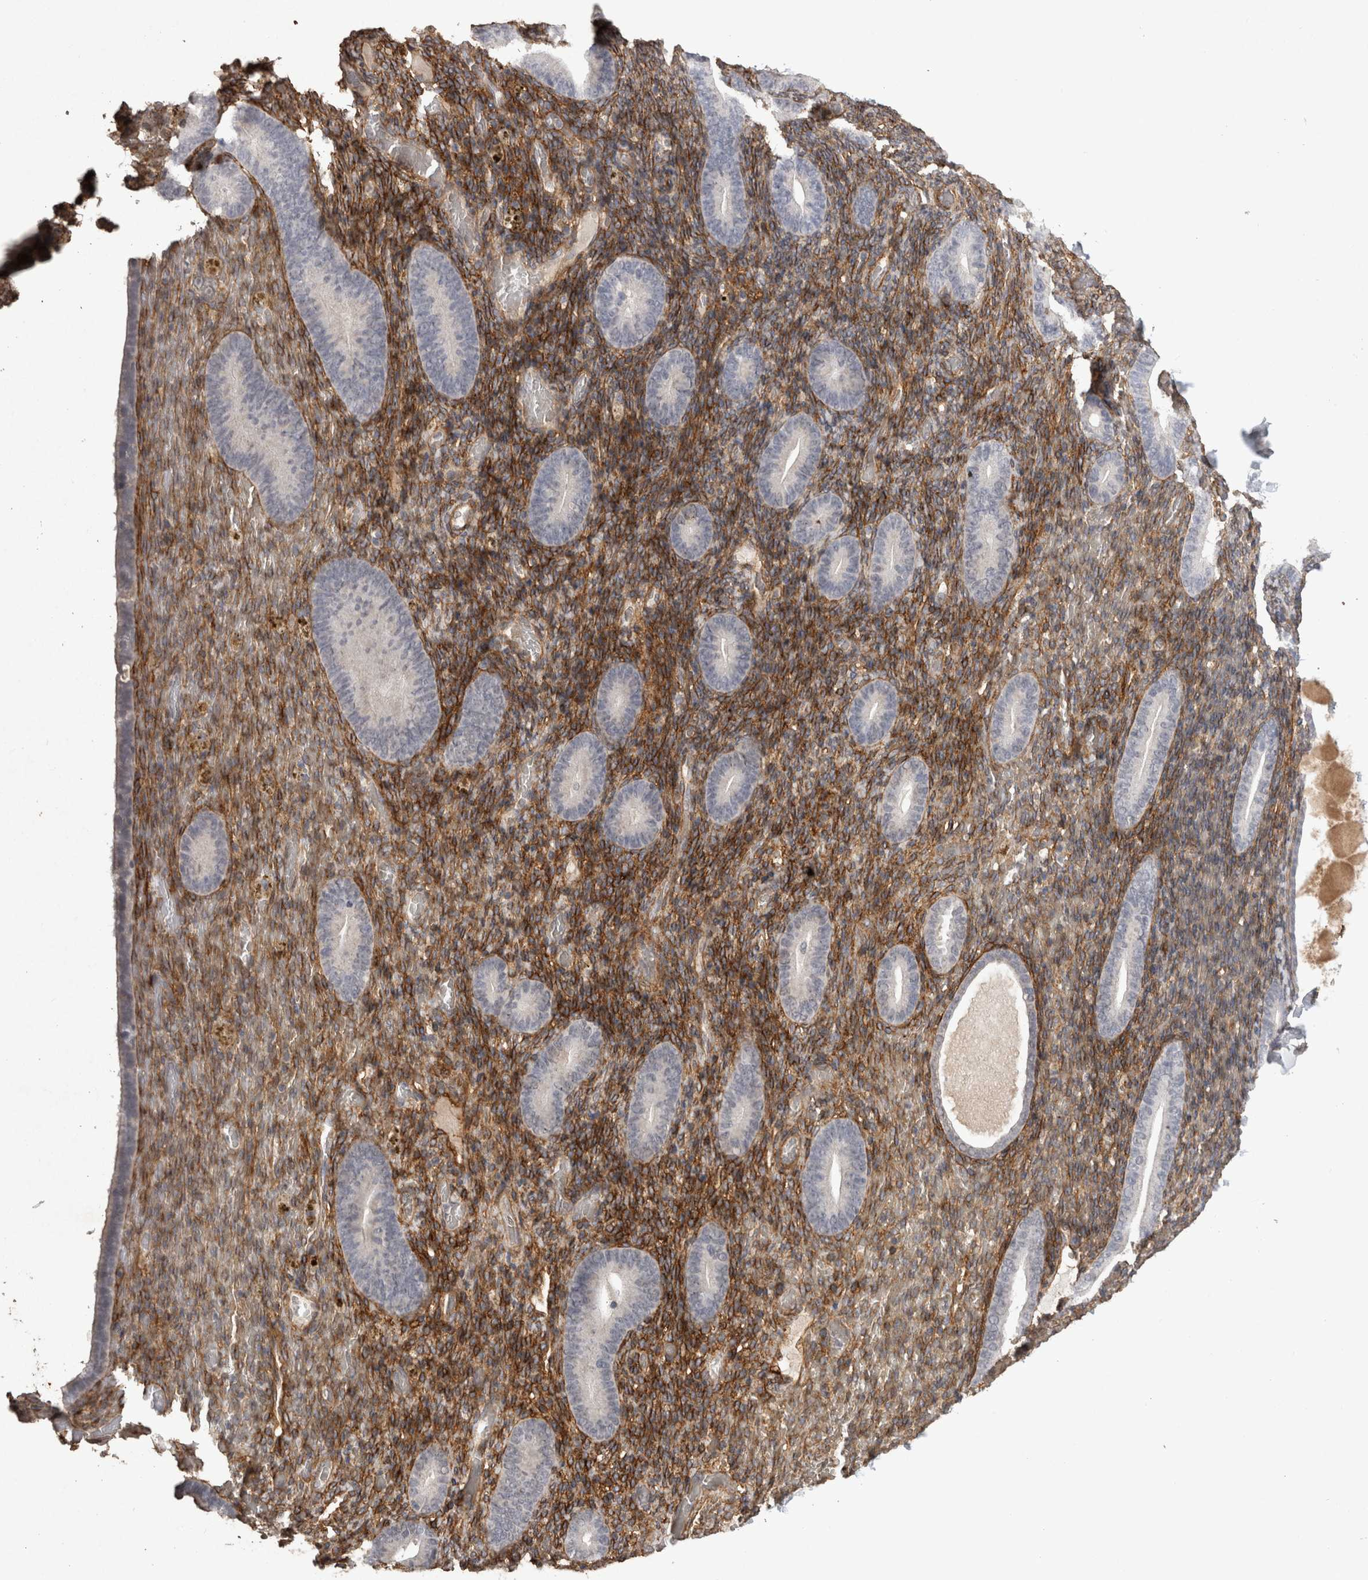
{"staining": {"intensity": "moderate", "quantity": ">75%", "location": "cytoplasmic/membranous"}, "tissue": "endometrium", "cell_type": "Cells in endometrial stroma", "image_type": "normal", "snomed": [{"axis": "morphology", "description": "Normal tissue, NOS"}, {"axis": "topography", "description": "Endometrium"}], "caption": "Cells in endometrial stroma exhibit medium levels of moderate cytoplasmic/membranous staining in approximately >75% of cells in normal endometrium.", "gene": "RECK", "patient": {"sex": "female", "age": 51}}